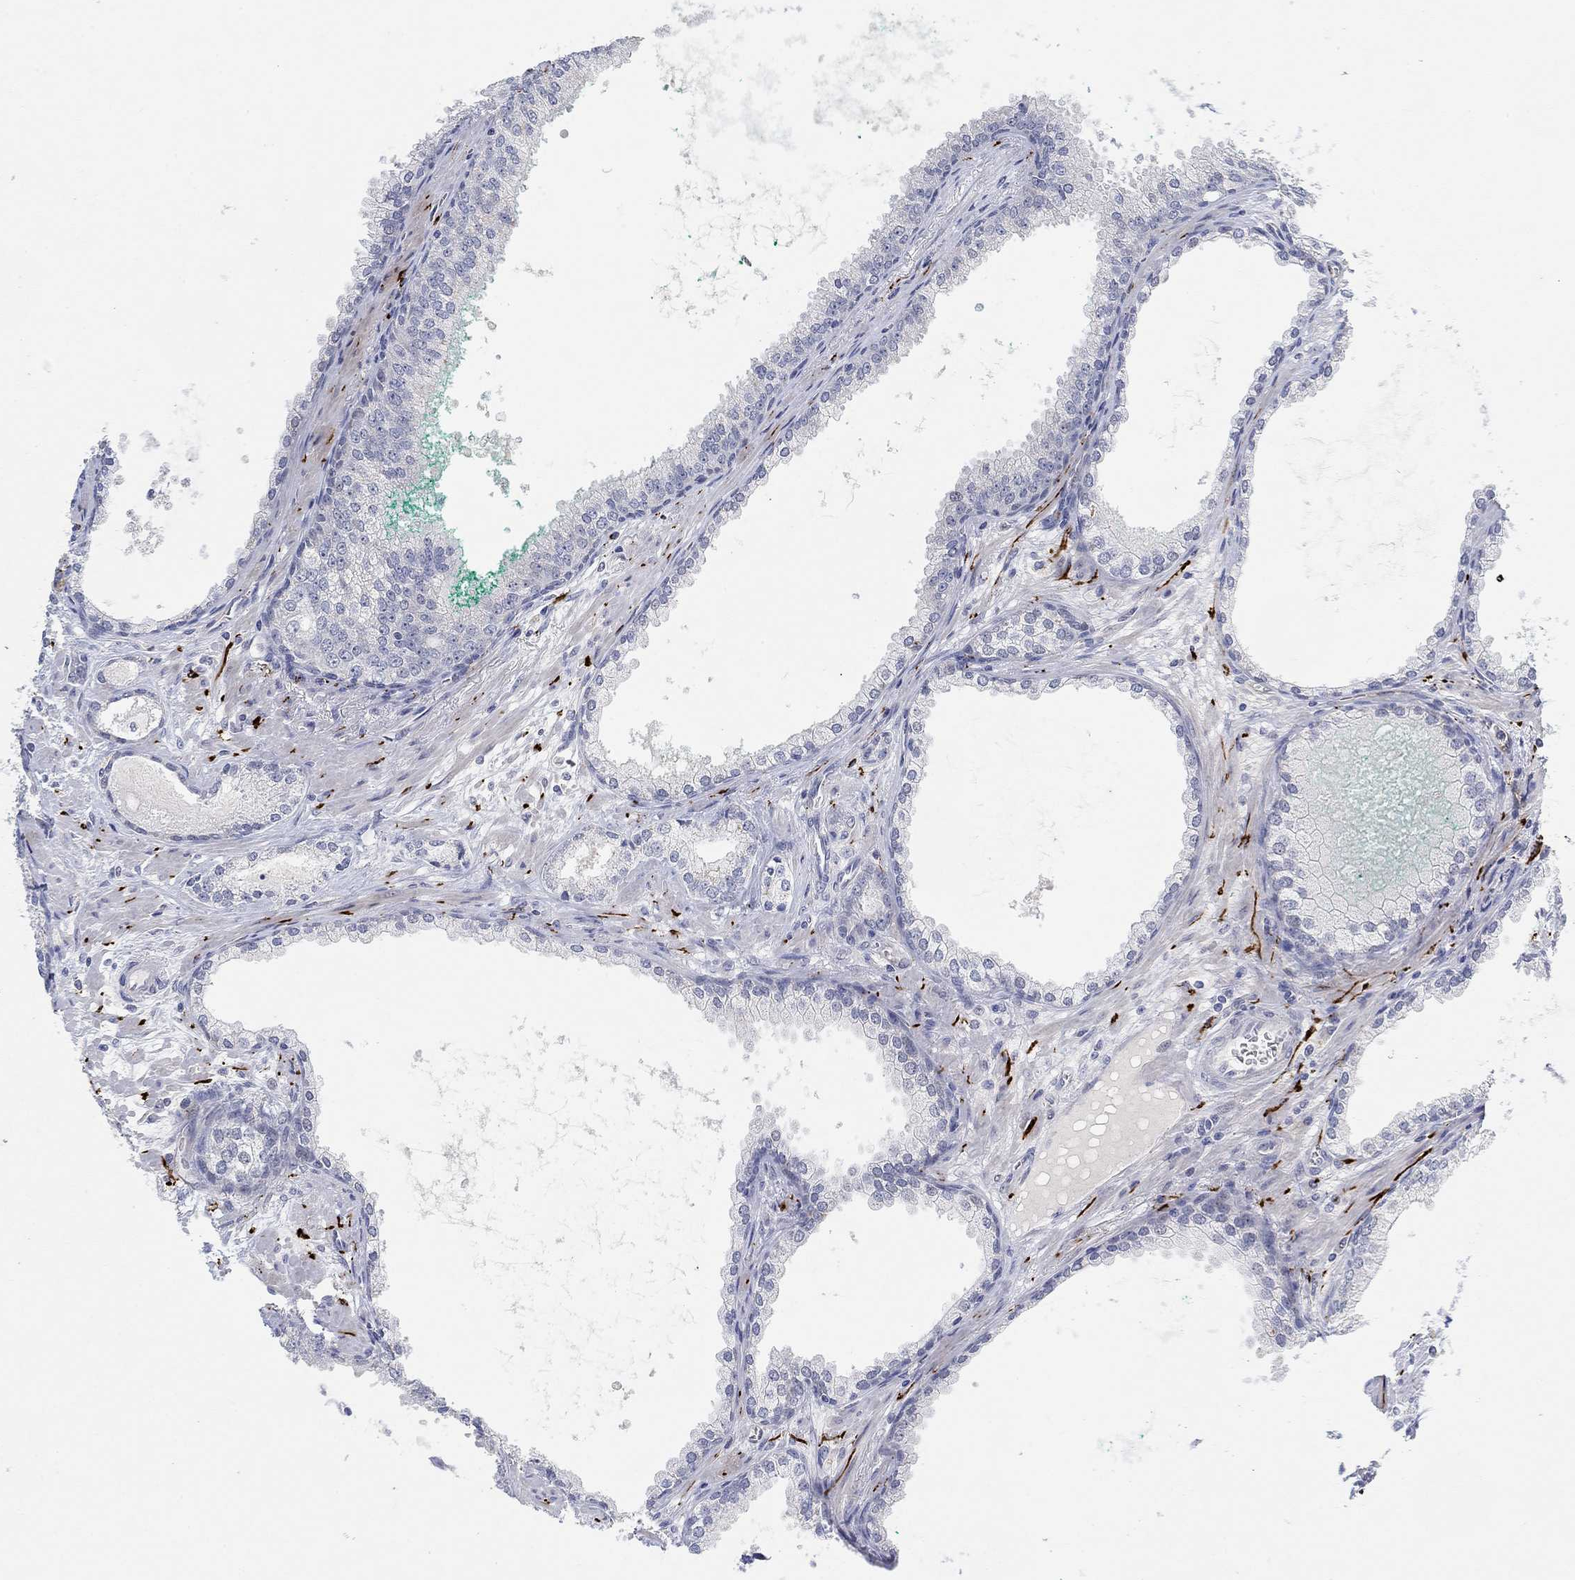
{"staining": {"intensity": "negative", "quantity": "none", "location": "none"}, "tissue": "prostate cancer", "cell_type": "Tumor cells", "image_type": "cancer", "snomed": [{"axis": "morphology", "description": "Adenocarcinoma, NOS"}, {"axis": "topography", "description": "Prostate"}], "caption": "Immunohistochemical staining of prostate adenocarcinoma displays no significant positivity in tumor cells.", "gene": "VAT1L", "patient": {"sex": "male", "age": 67}}